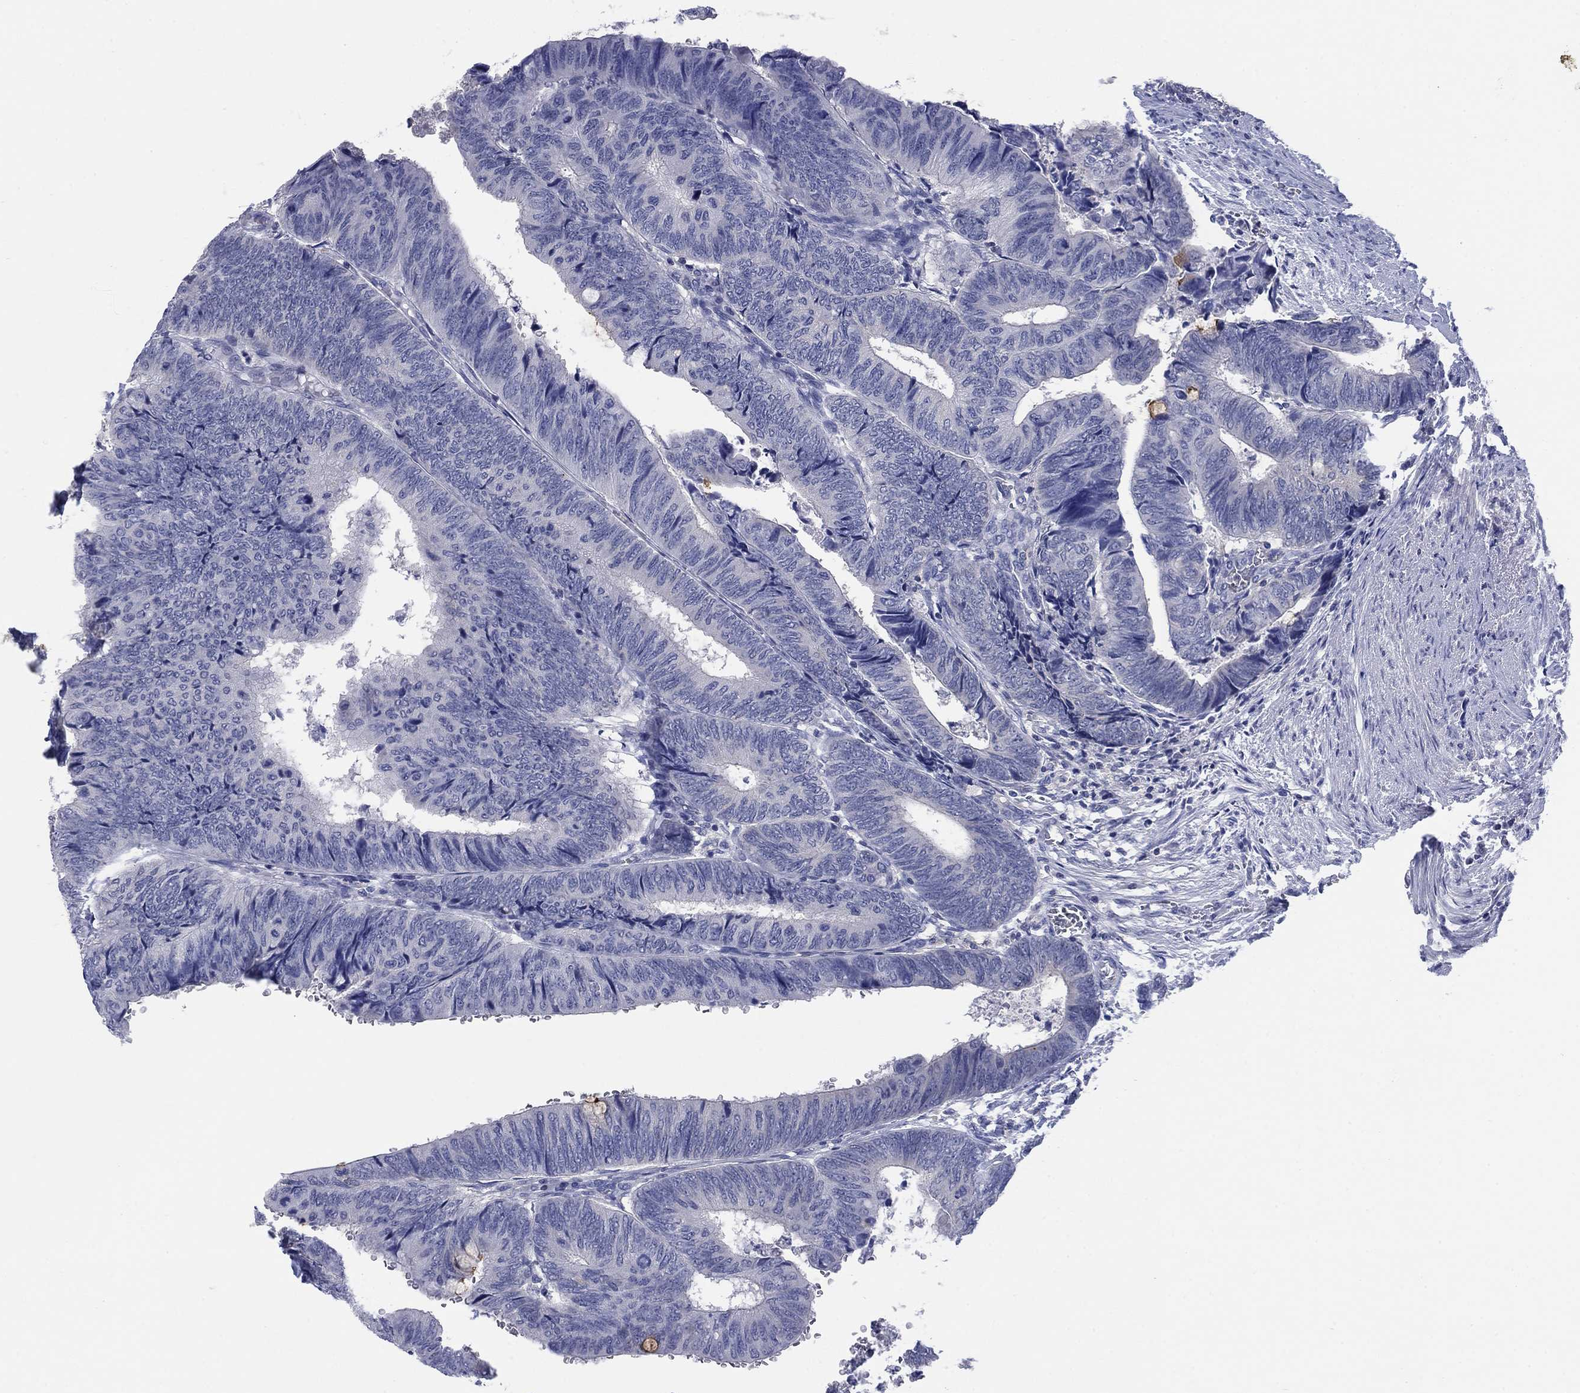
{"staining": {"intensity": "negative", "quantity": "none", "location": "none"}, "tissue": "colorectal cancer", "cell_type": "Tumor cells", "image_type": "cancer", "snomed": [{"axis": "morphology", "description": "Normal tissue, NOS"}, {"axis": "morphology", "description": "Adenocarcinoma, NOS"}, {"axis": "topography", "description": "Rectum"}, {"axis": "topography", "description": "Peripheral nerve tissue"}], "caption": "This is an IHC micrograph of human colorectal adenocarcinoma. There is no expression in tumor cells.", "gene": "FER1L6", "patient": {"sex": "male", "age": 92}}